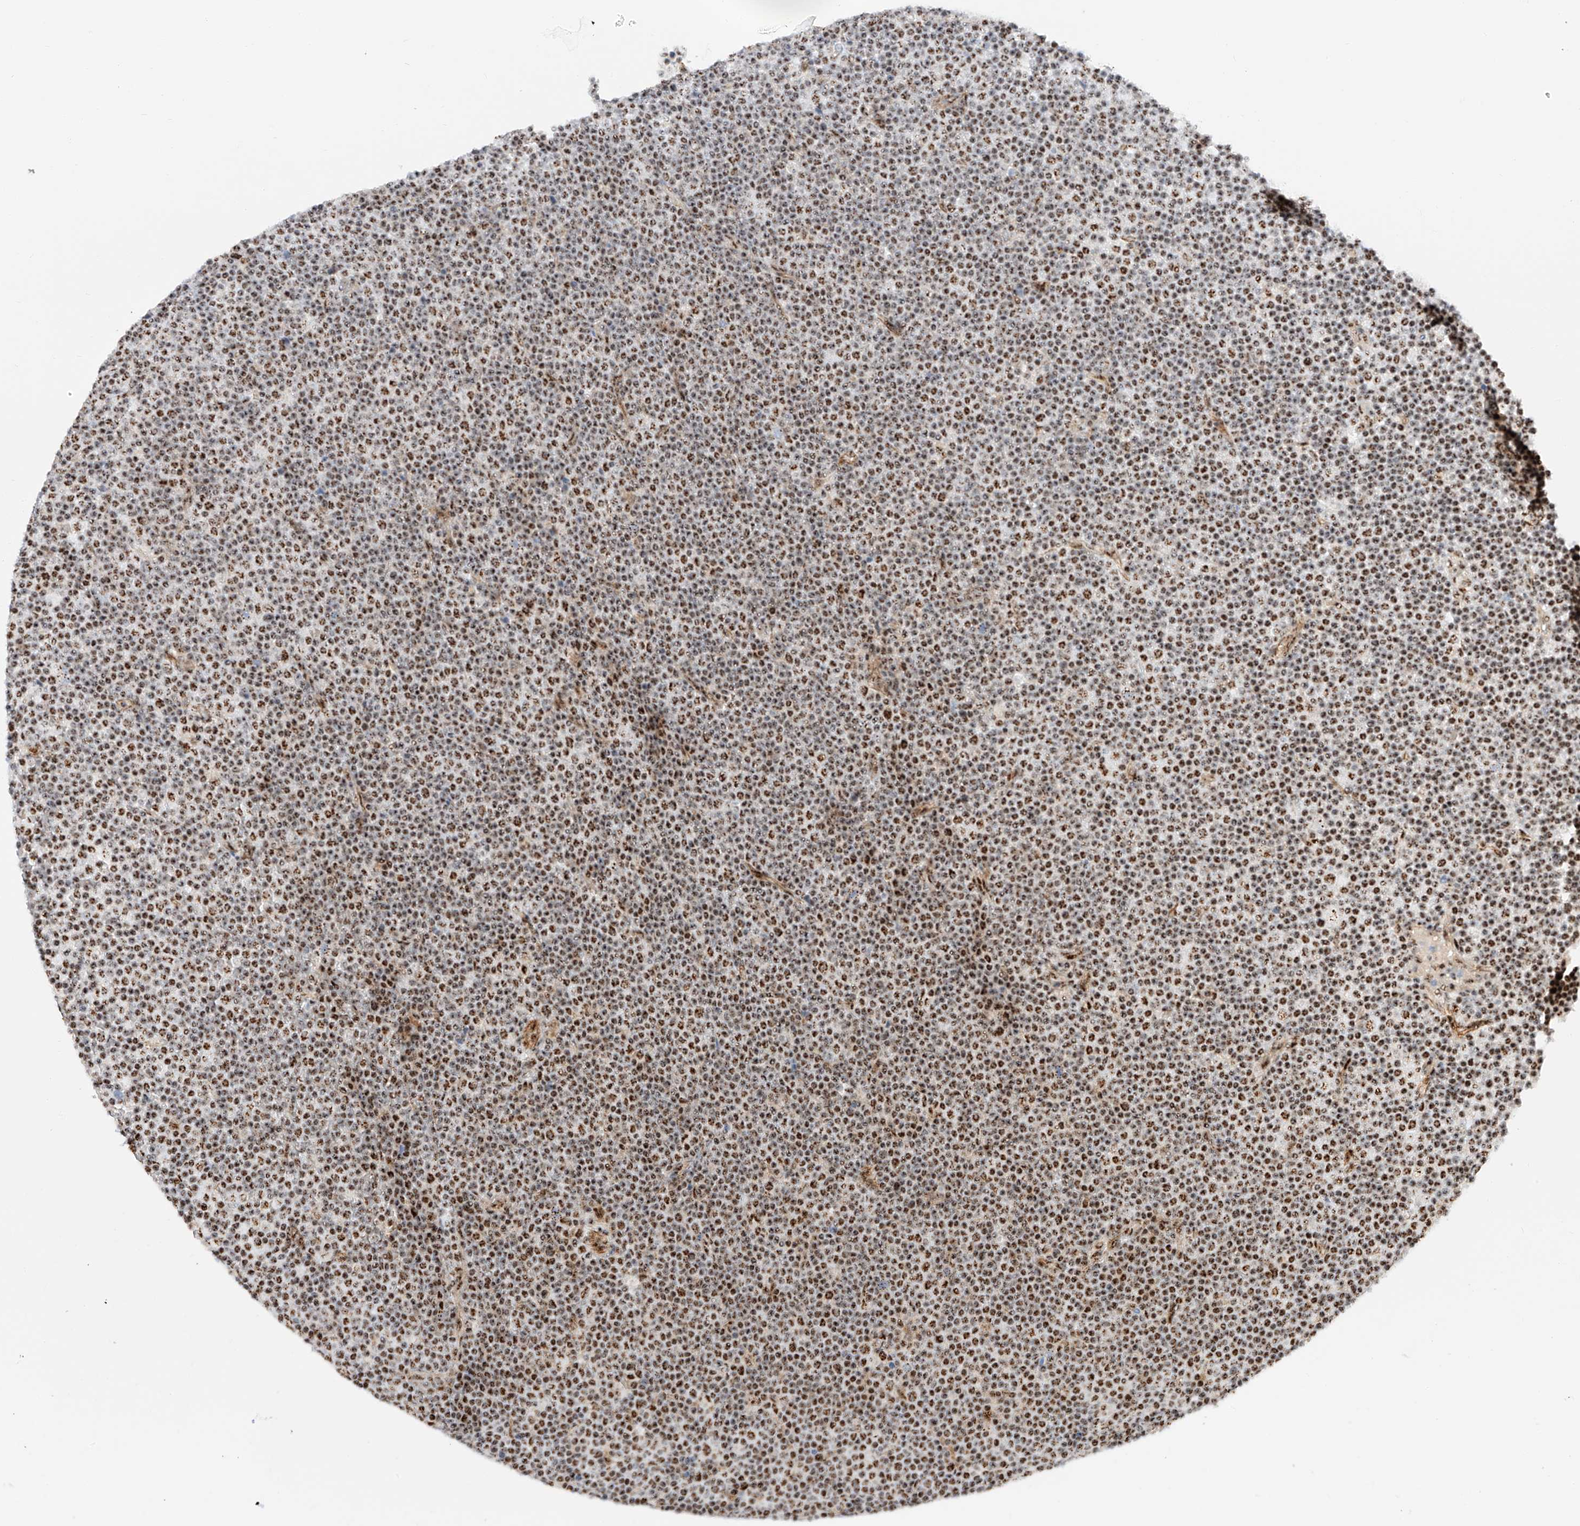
{"staining": {"intensity": "strong", "quantity": ">75%", "location": "nuclear"}, "tissue": "lymphoma", "cell_type": "Tumor cells", "image_type": "cancer", "snomed": [{"axis": "morphology", "description": "Malignant lymphoma, non-Hodgkin's type, Low grade"}, {"axis": "topography", "description": "Lymph node"}], "caption": "Lymphoma stained with immunohistochemistry demonstrates strong nuclear positivity in about >75% of tumor cells.", "gene": "ATXN7L2", "patient": {"sex": "female", "age": 67}}